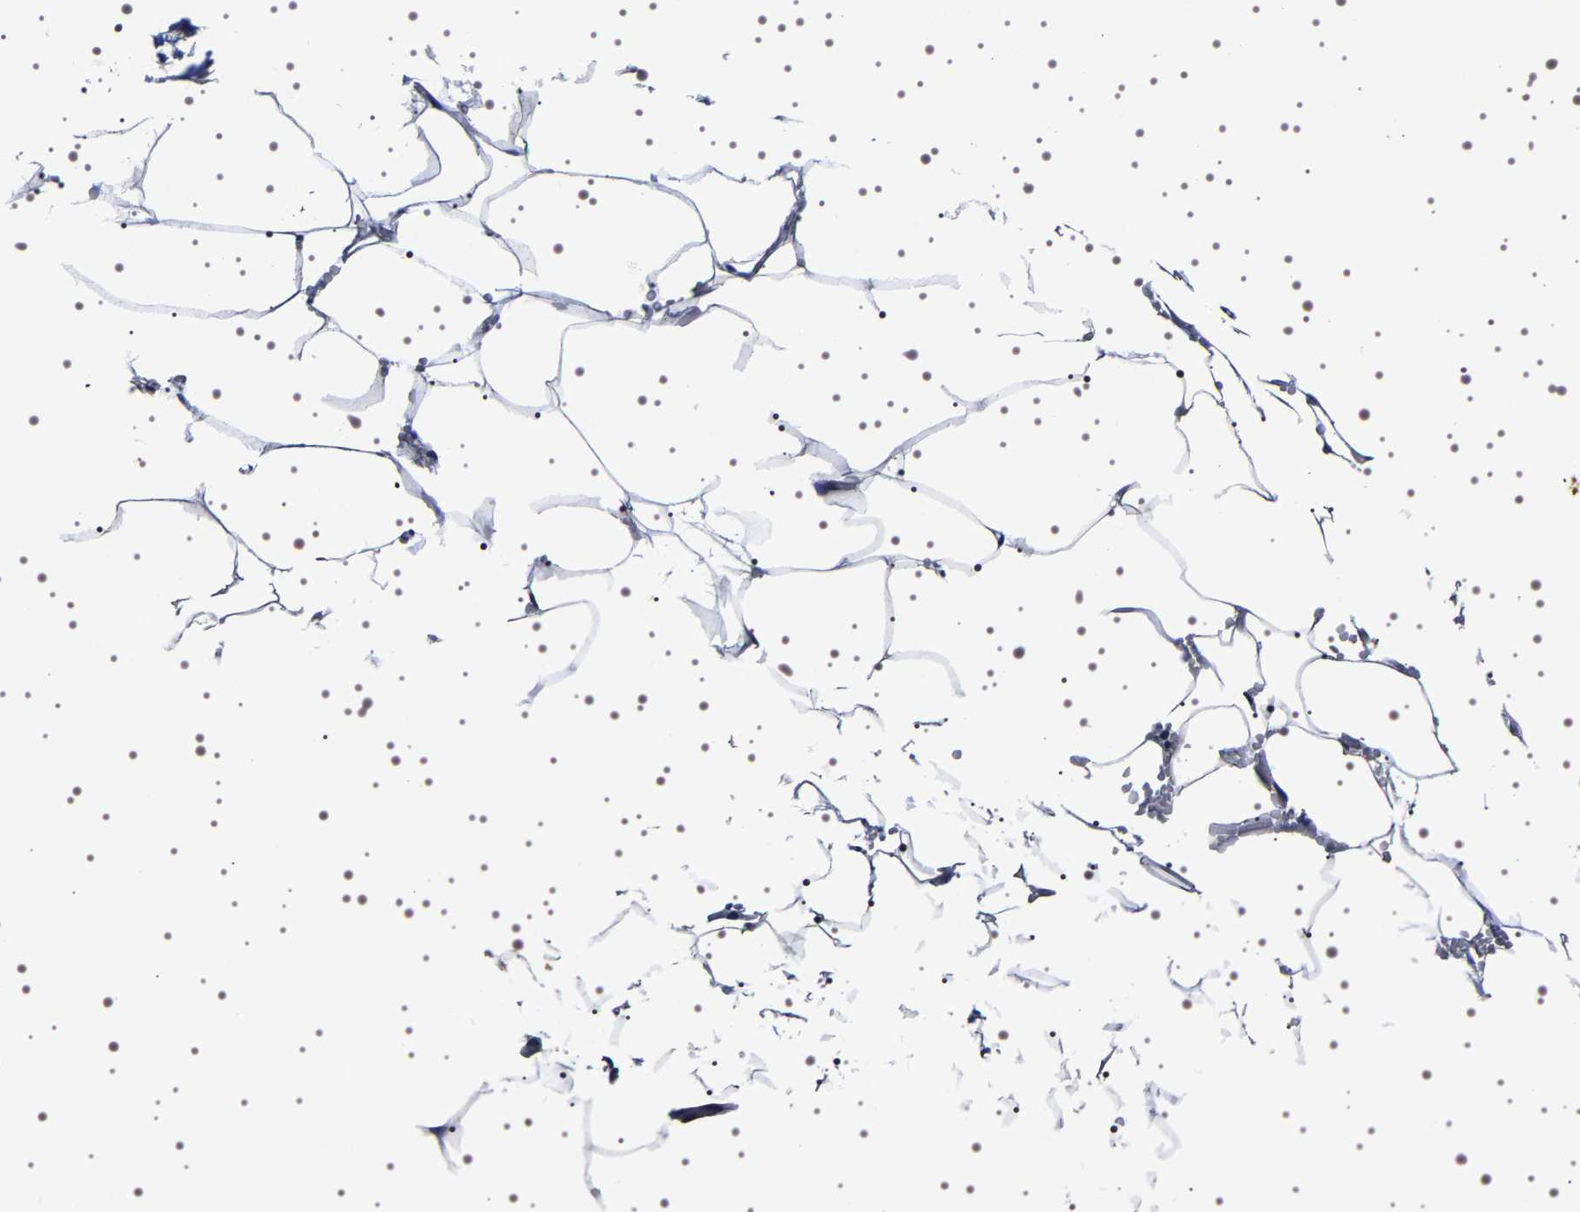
{"staining": {"intensity": "negative", "quantity": "none", "location": "none"}, "tissue": "adipose tissue", "cell_type": "Adipocytes", "image_type": "normal", "snomed": [{"axis": "morphology", "description": "Normal tissue, NOS"}, {"axis": "topography", "description": "Breast"}, {"axis": "topography", "description": "Adipose tissue"}], "caption": "Protein analysis of benign adipose tissue demonstrates no significant positivity in adipocytes. The staining is performed using DAB (3,3'-diaminobenzidine) brown chromogen with nuclei counter-stained in using hematoxylin.", "gene": "TARBP1", "patient": {"sex": "female", "age": 25}}